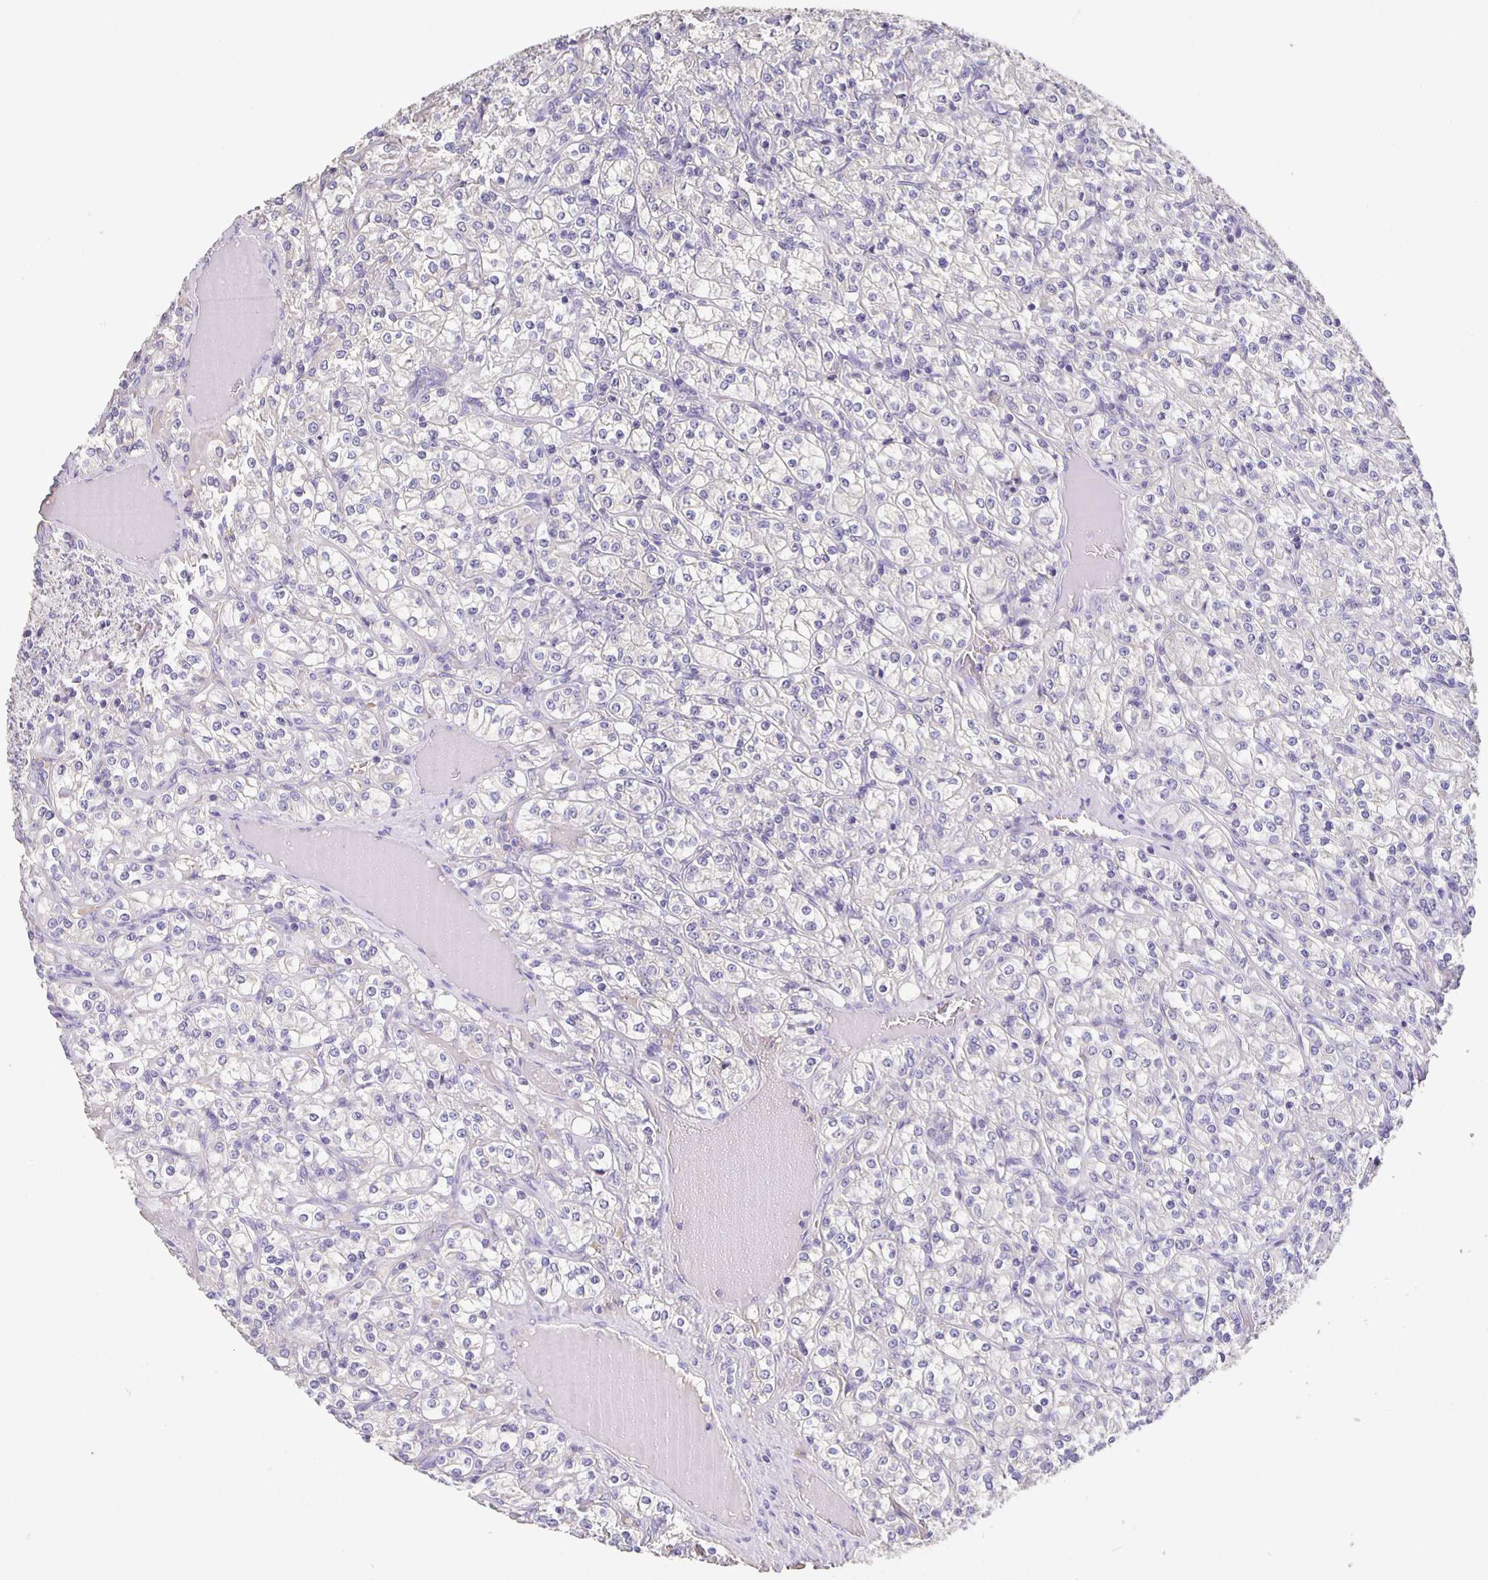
{"staining": {"intensity": "negative", "quantity": "none", "location": "none"}, "tissue": "renal cancer", "cell_type": "Tumor cells", "image_type": "cancer", "snomed": [{"axis": "morphology", "description": "Adenocarcinoma, NOS"}, {"axis": "topography", "description": "Kidney"}], "caption": "The immunohistochemistry (IHC) image has no significant expression in tumor cells of adenocarcinoma (renal) tissue.", "gene": "CFAP74", "patient": {"sex": "male", "age": 77}}